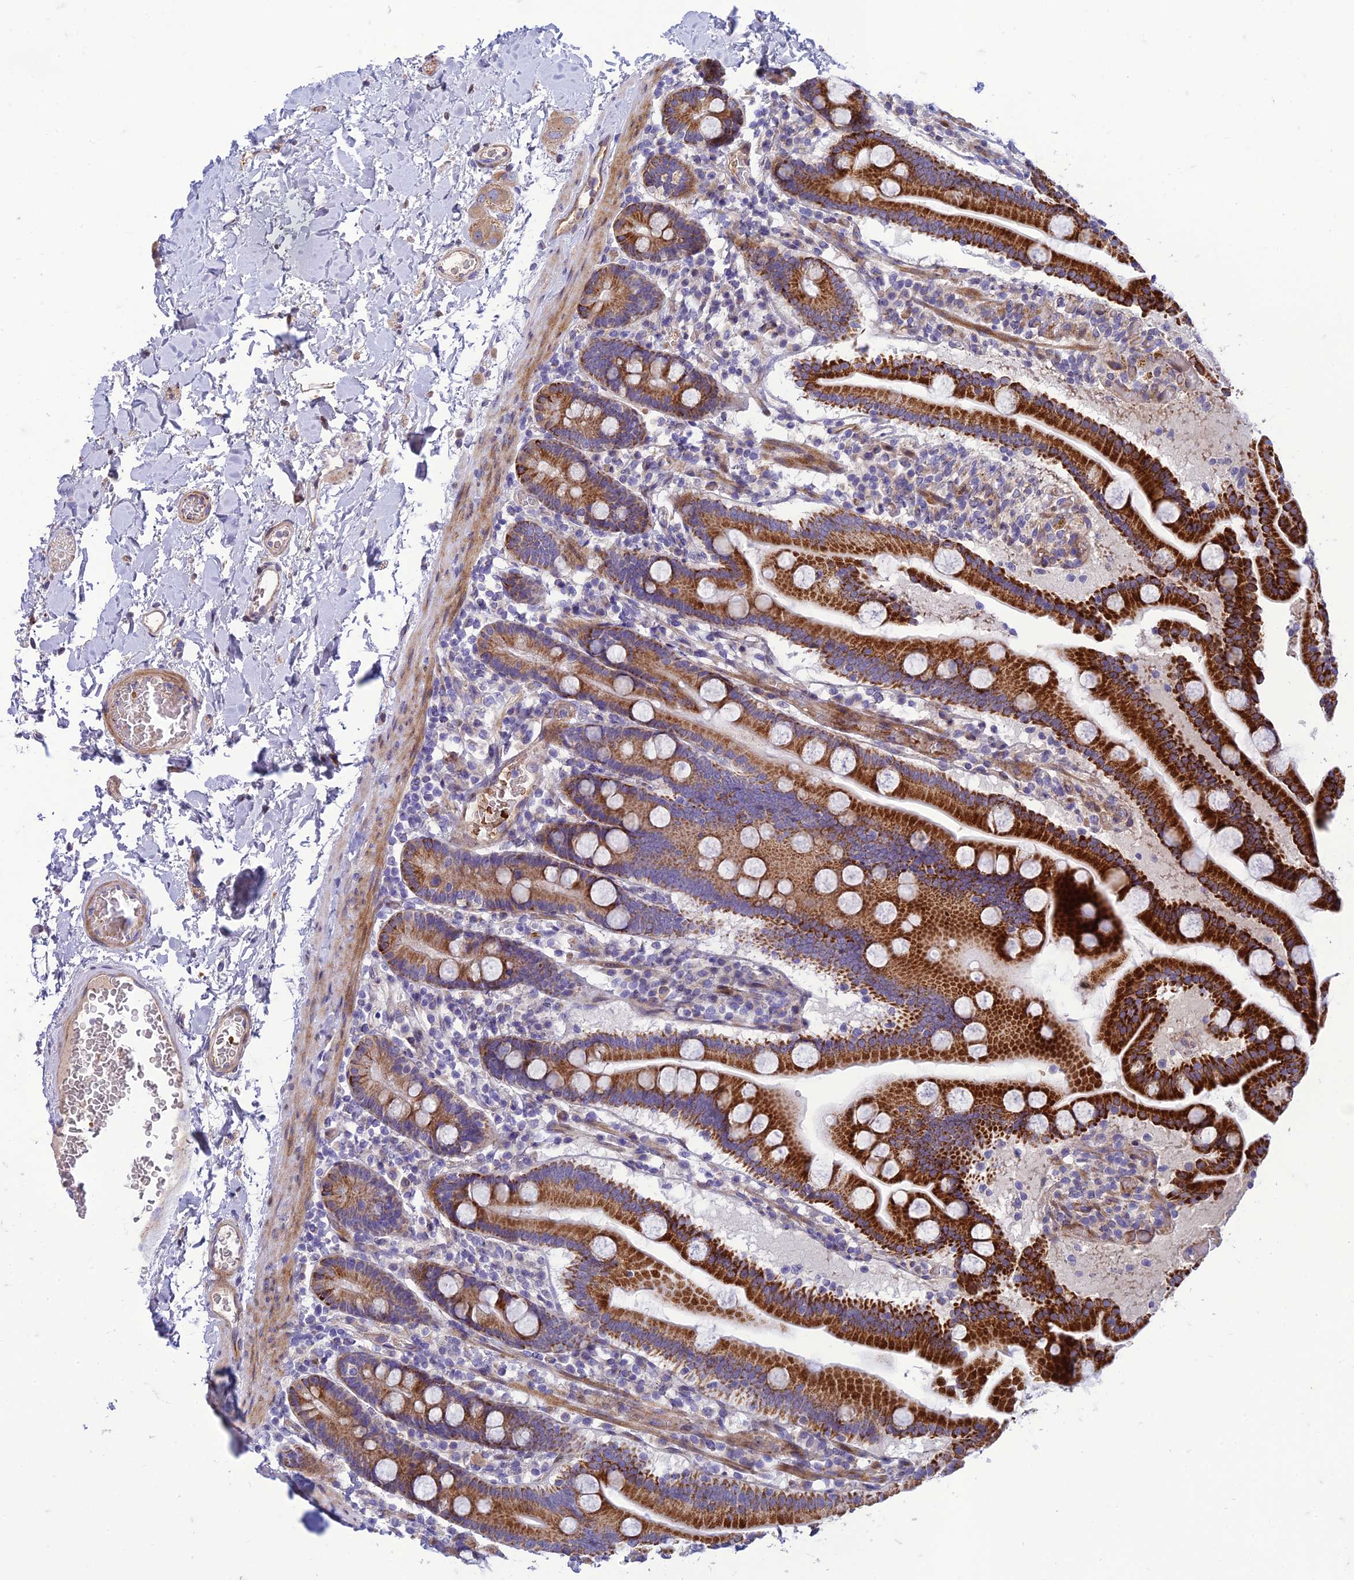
{"staining": {"intensity": "strong", "quantity": ">75%", "location": "cytoplasmic/membranous"}, "tissue": "duodenum", "cell_type": "Glandular cells", "image_type": "normal", "snomed": [{"axis": "morphology", "description": "Normal tissue, NOS"}, {"axis": "topography", "description": "Duodenum"}], "caption": "Immunohistochemical staining of normal human duodenum exhibits high levels of strong cytoplasmic/membranous staining in about >75% of glandular cells. The protein of interest is shown in brown color, while the nuclei are stained blue.", "gene": "SEL1L3", "patient": {"sex": "male", "age": 55}}